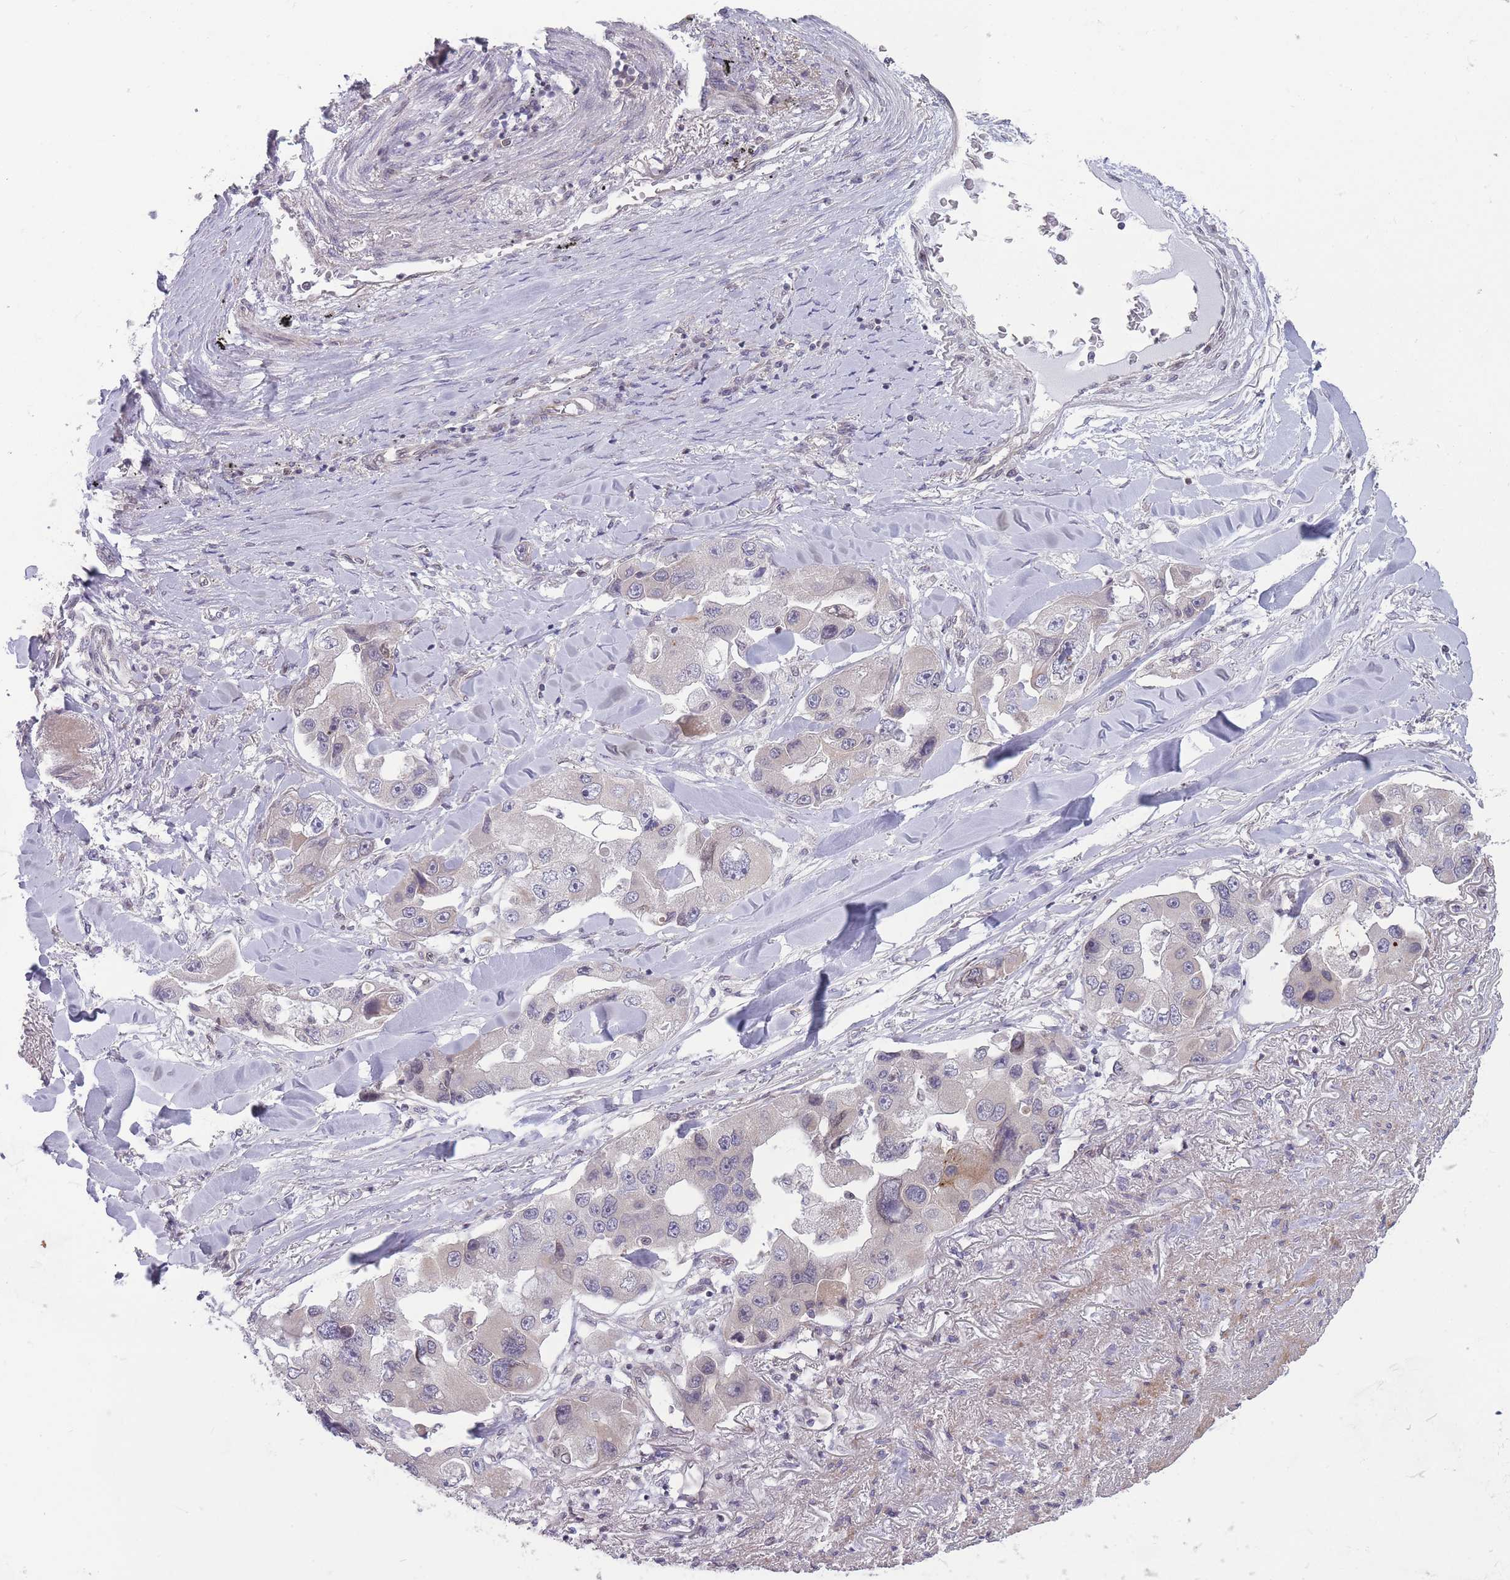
{"staining": {"intensity": "negative", "quantity": "none", "location": "none"}, "tissue": "lung cancer", "cell_type": "Tumor cells", "image_type": "cancer", "snomed": [{"axis": "morphology", "description": "Adenocarcinoma, NOS"}, {"axis": "topography", "description": "Lung"}], "caption": "DAB (3,3'-diaminobenzidine) immunohistochemical staining of human lung cancer (adenocarcinoma) reveals no significant positivity in tumor cells.", "gene": "VRK2", "patient": {"sex": "female", "age": 54}}